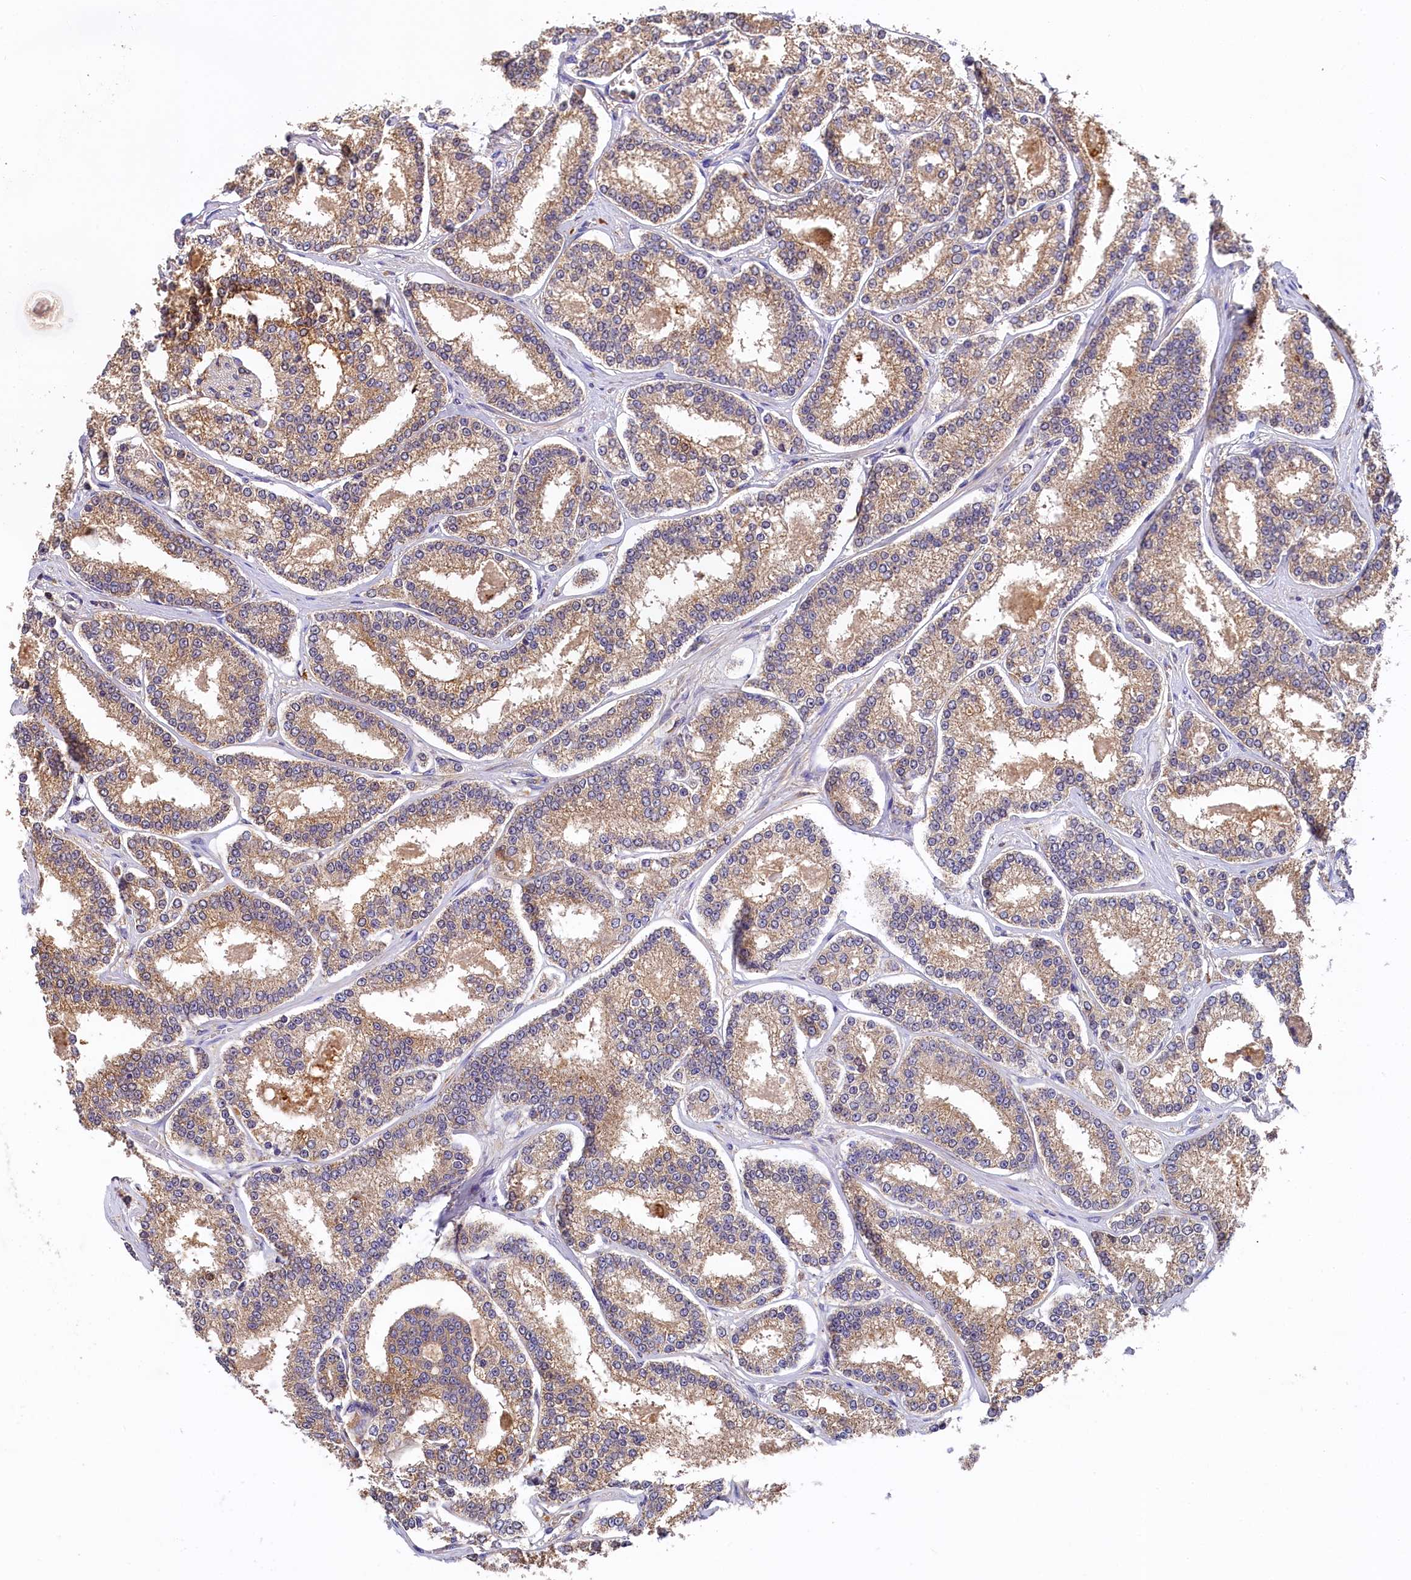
{"staining": {"intensity": "weak", "quantity": ">75%", "location": "cytoplasmic/membranous"}, "tissue": "prostate cancer", "cell_type": "Tumor cells", "image_type": "cancer", "snomed": [{"axis": "morphology", "description": "Normal tissue, NOS"}, {"axis": "morphology", "description": "Adenocarcinoma, High grade"}, {"axis": "topography", "description": "Prostate"}], "caption": "Immunohistochemical staining of prostate cancer (adenocarcinoma (high-grade)) reveals weak cytoplasmic/membranous protein expression in about >75% of tumor cells.", "gene": "SEC31B", "patient": {"sex": "male", "age": 83}}